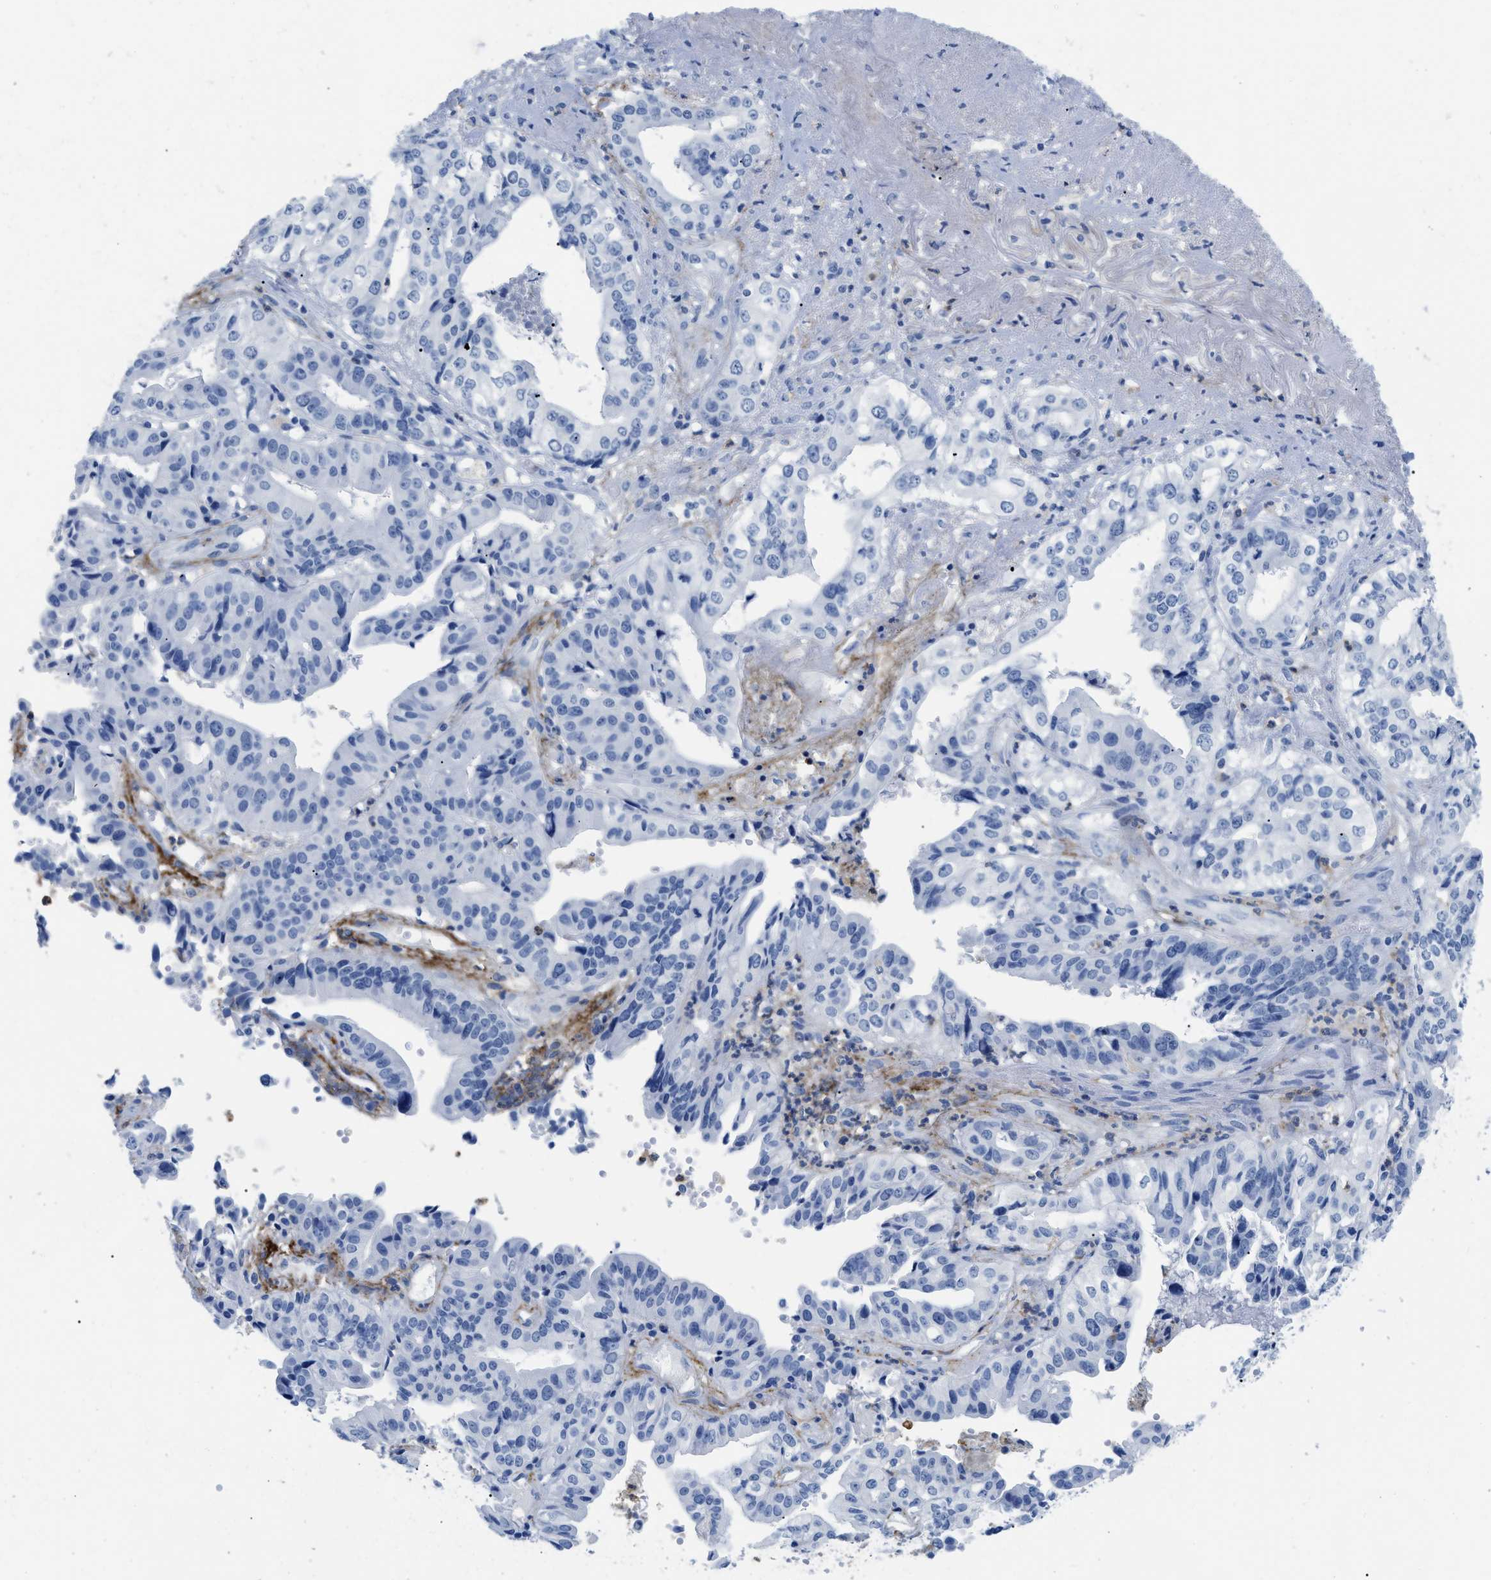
{"staining": {"intensity": "negative", "quantity": "none", "location": "none"}, "tissue": "liver cancer", "cell_type": "Tumor cells", "image_type": "cancer", "snomed": [{"axis": "morphology", "description": "Cholangiocarcinoma"}, {"axis": "topography", "description": "Liver"}], "caption": "High magnification brightfield microscopy of liver cancer stained with DAB (3,3'-diaminobenzidine) (brown) and counterstained with hematoxylin (blue): tumor cells show no significant staining.", "gene": "CR1", "patient": {"sex": "female", "age": 61}}